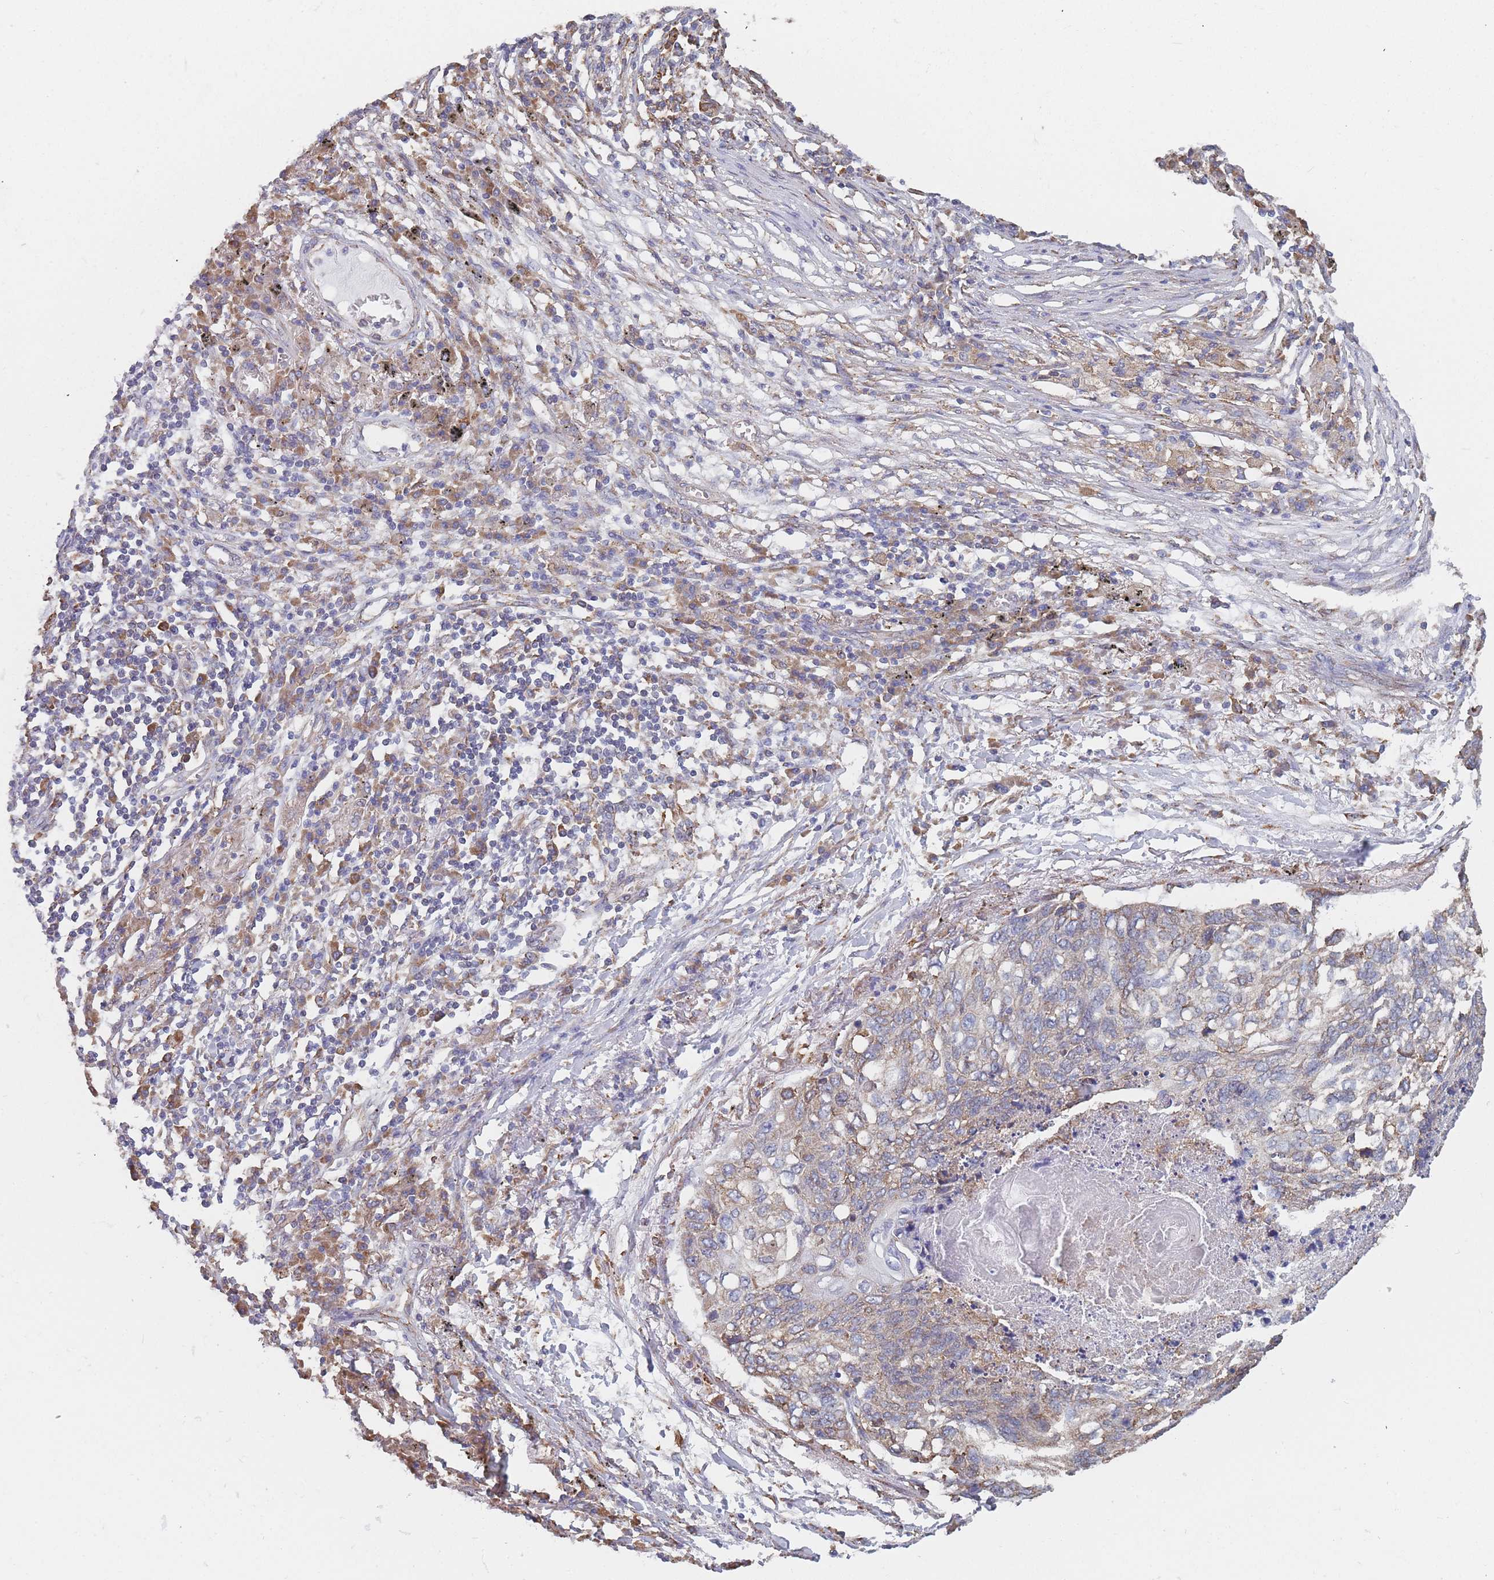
{"staining": {"intensity": "weak", "quantity": "25%-75%", "location": "cytoplasmic/membranous"}, "tissue": "lung cancer", "cell_type": "Tumor cells", "image_type": "cancer", "snomed": [{"axis": "morphology", "description": "Squamous cell carcinoma, NOS"}, {"axis": "topography", "description": "Lung"}], "caption": "High-magnification brightfield microscopy of lung cancer (squamous cell carcinoma) stained with DAB (3,3'-diaminobenzidine) (brown) and counterstained with hematoxylin (blue). tumor cells exhibit weak cytoplasmic/membranous staining is present in about25%-75% of cells.", "gene": "OR7C2", "patient": {"sex": "female", "age": 63}}